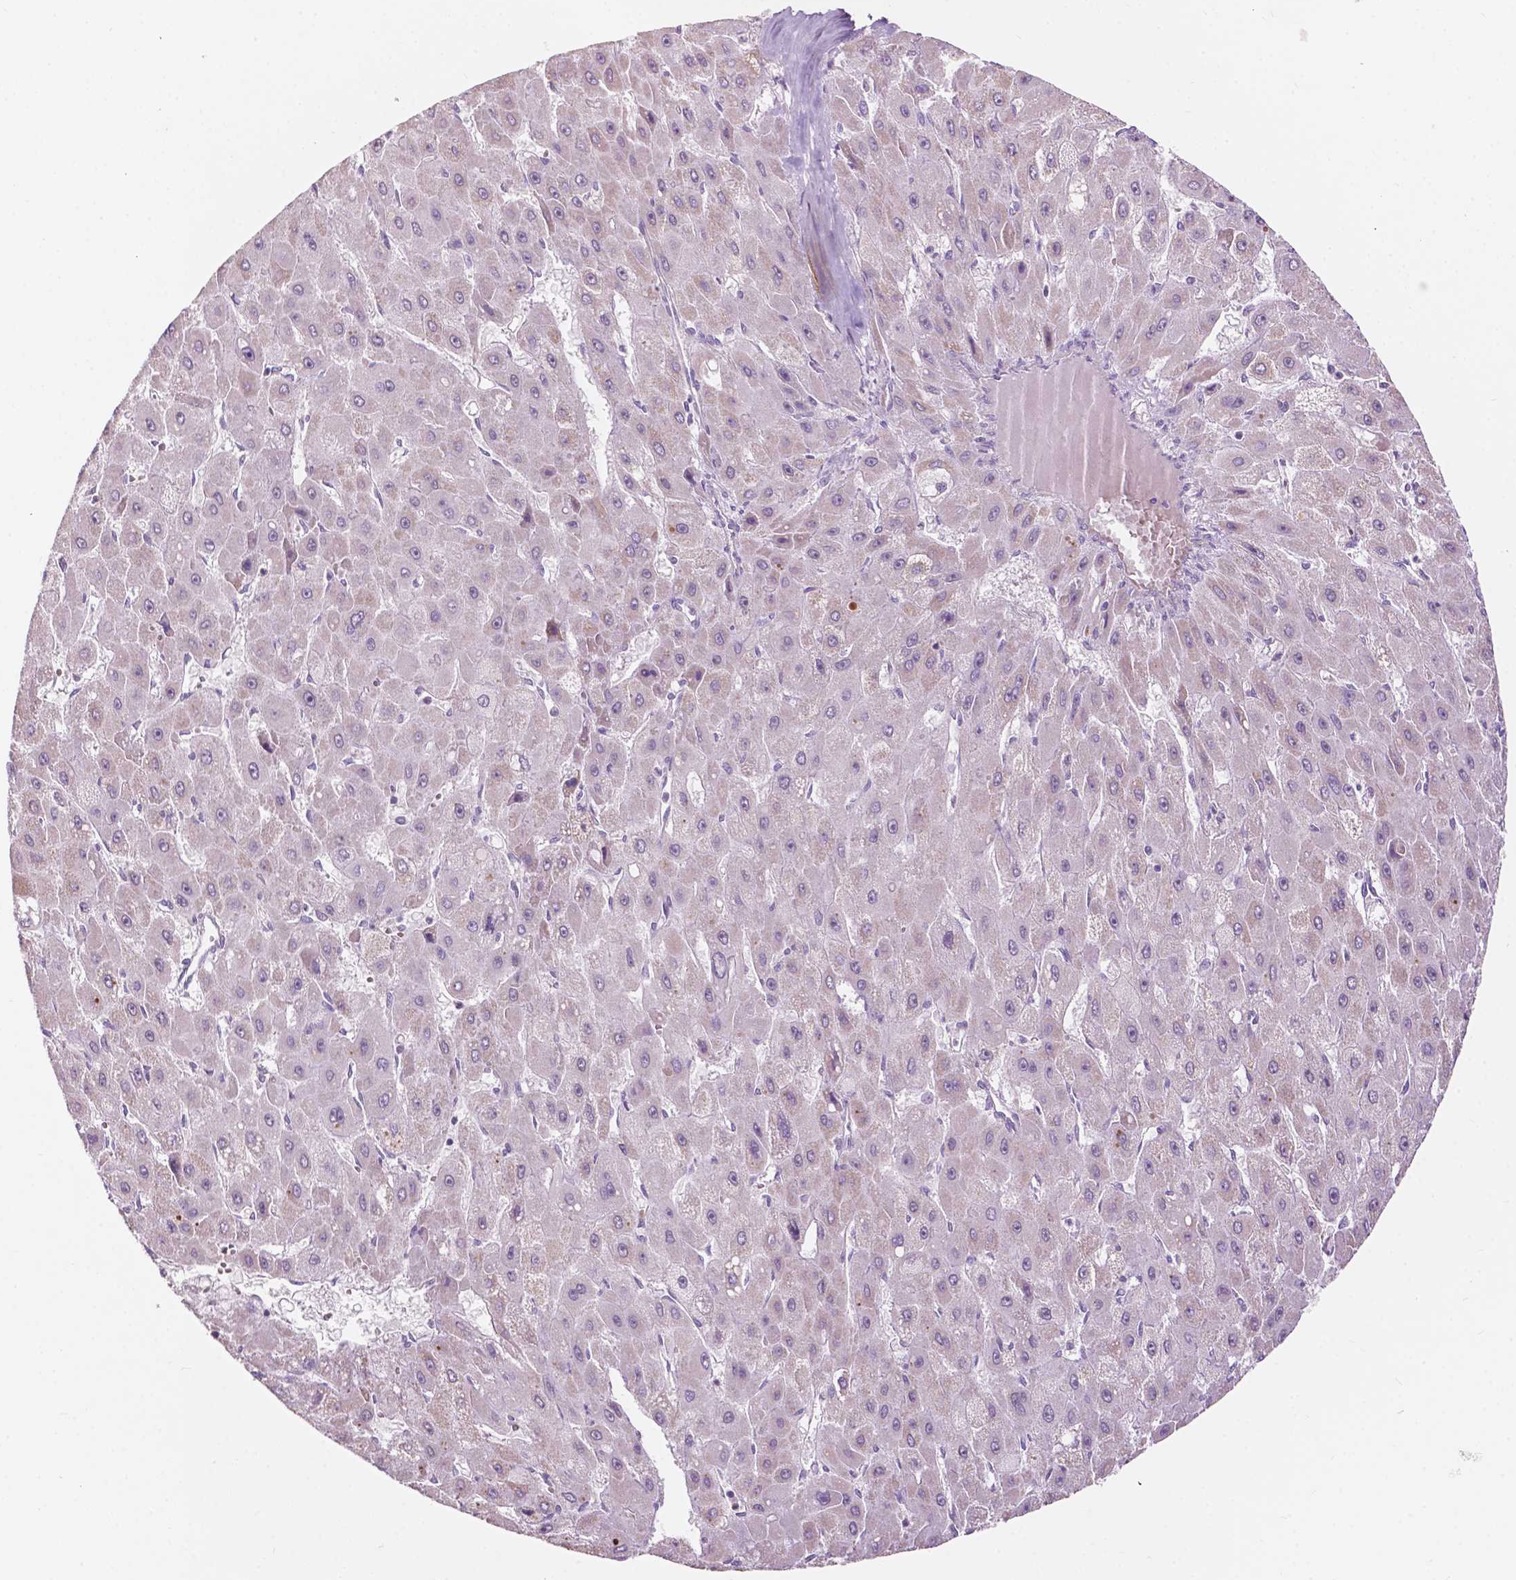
{"staining": {"intensity": "negative", "quantity": "none", "location": "none"}, "tissue": "liver cancer", "cell_type": "Tumor cells", "image_type": "cancer", "snomed": [{"axis": "morphology", "description": "Carcinoma, Hepatocellular, NOS"}, {"axis": "topography", "description": "Liver"}], "caption": "Immunohistochemical staining of human hepatocellular carcinoma (liver) demonstrates no significant staining in tumor cells. The staining was performed using DAB to visualize the protein expression in brown, while the nuclei were stained in blue with hematoxylin (Magnification: 20x).", "gene": "NDUFS1", "patient": {"sex": "female", "age": 25}}